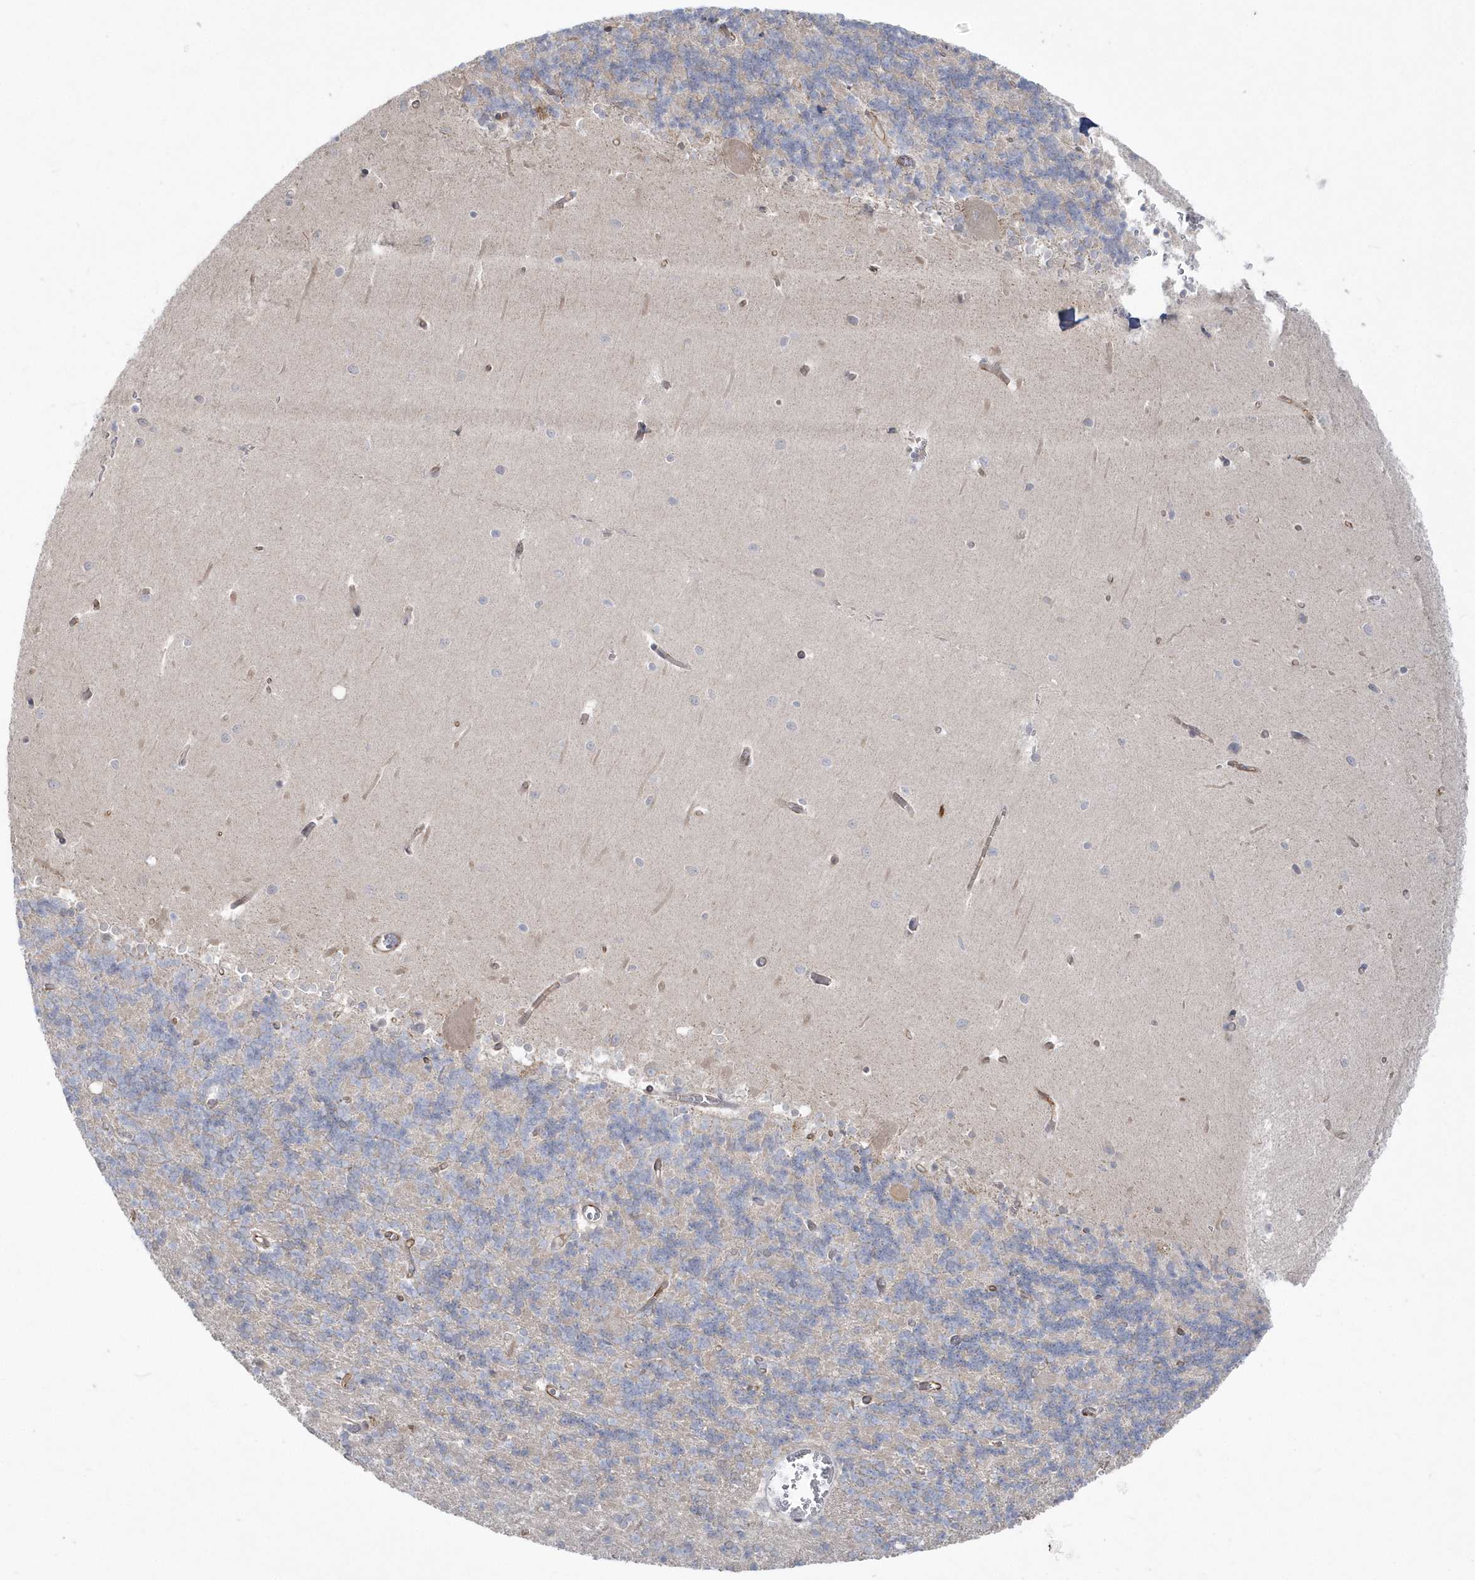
{"staining": {"intensity": "negative", "quantity": "none", "location": "none"}, "tissue": "cerebellum", "cell_type": "Cells in granular layer", "image_type": "normal", "snomed": [{"axis": "morphology", "description": "Normal tissue, NOS"}, {"axis": "topography", "description": "Cerebellum"}], "caption": "This is a histopathology image of IHC staining of unremarkable cerebellum, which shows no staining in cells in granular layer.", "gene": "DHX57", "patient": {"sex": "male", "age": 37}}